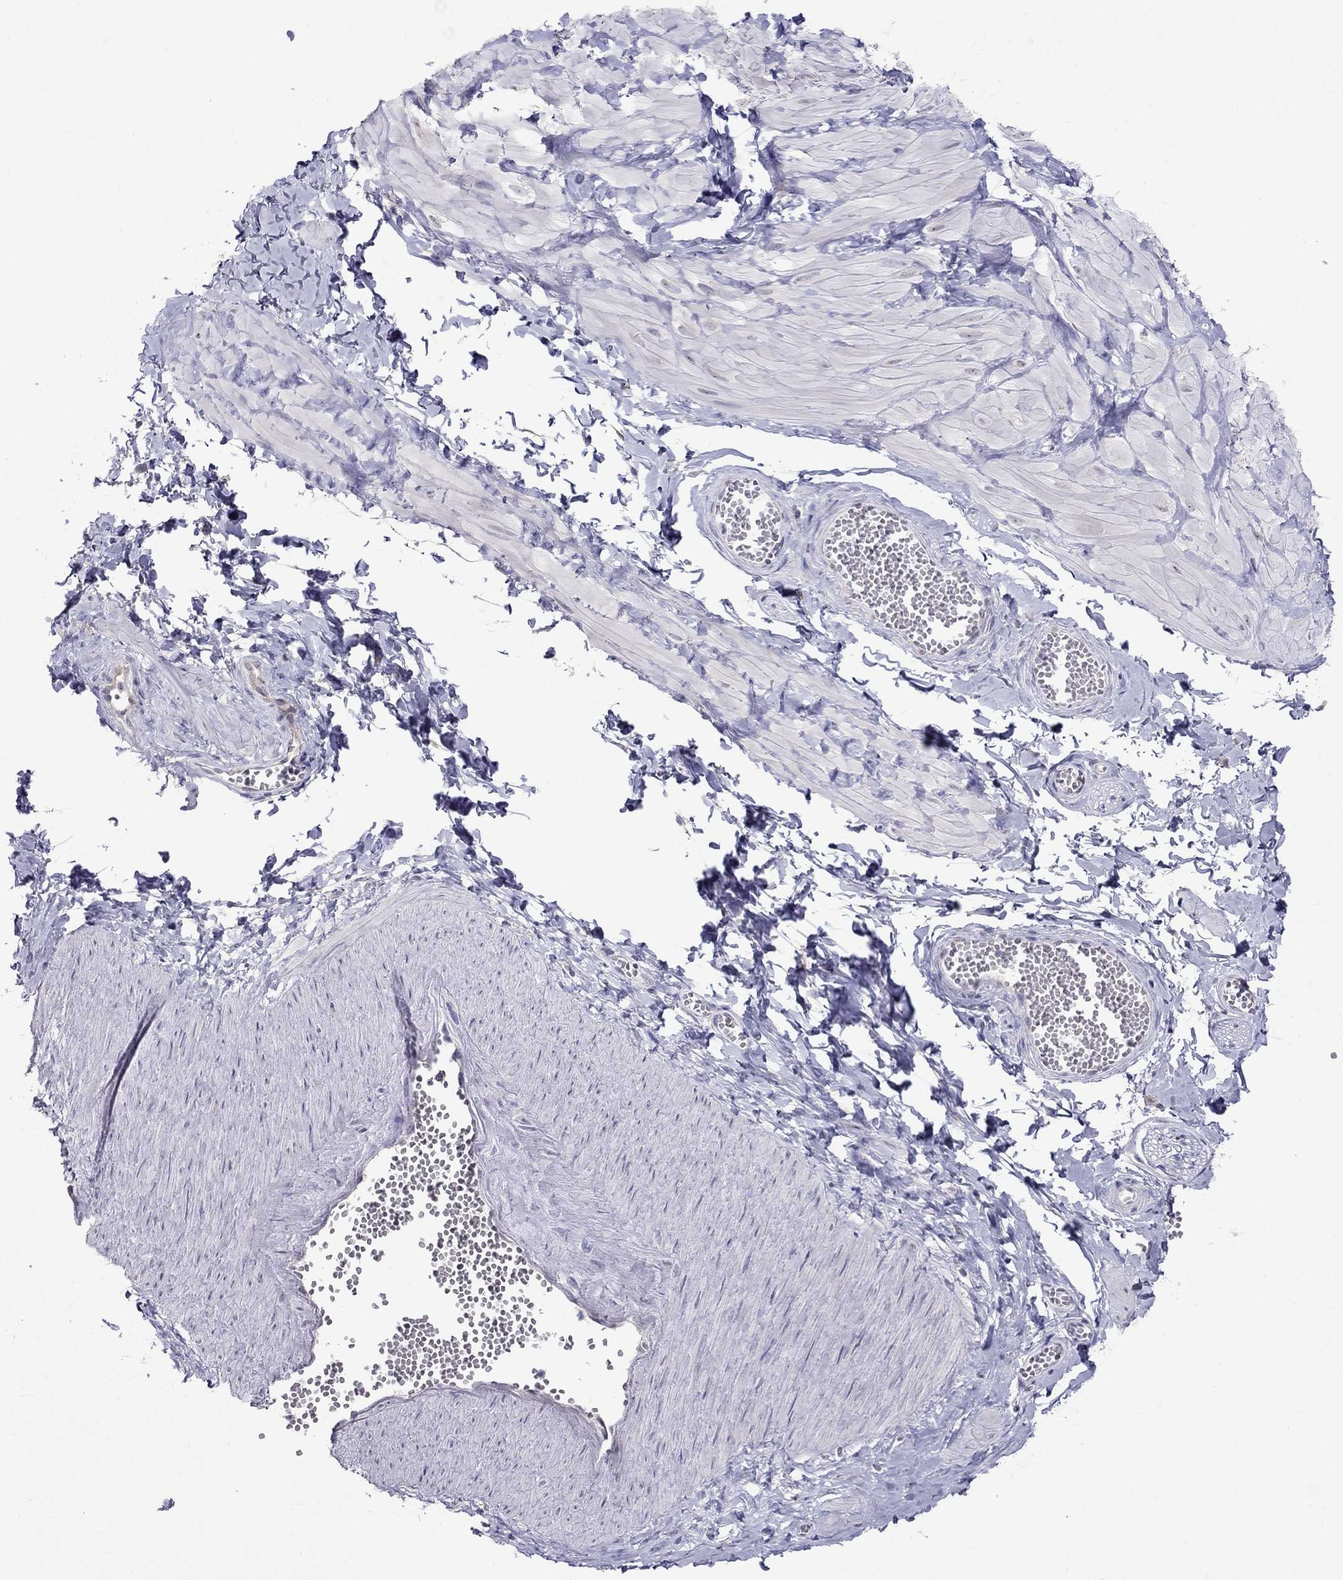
{"staining": {"intensity": "negative", "quantity": "none", "location": "none"}, "tissue": "adipose tissue", "cell_type": "Adipocytes", "image_type": "normal", "snomed": [{"axis": "morphology", "description": "Normal tissue, NOS"}, {"axis": "topography", "description": "Smooth muscle"}, {"axis": "topography", "description": "Peripheral nerve tissue"}], "caption": "This is a micrograph of IHC staining of normal adipose tissue, which shows no positivity in adipocytes.", "gene": "MYO3B", "patient": {"sex": "male", "age": 22}}